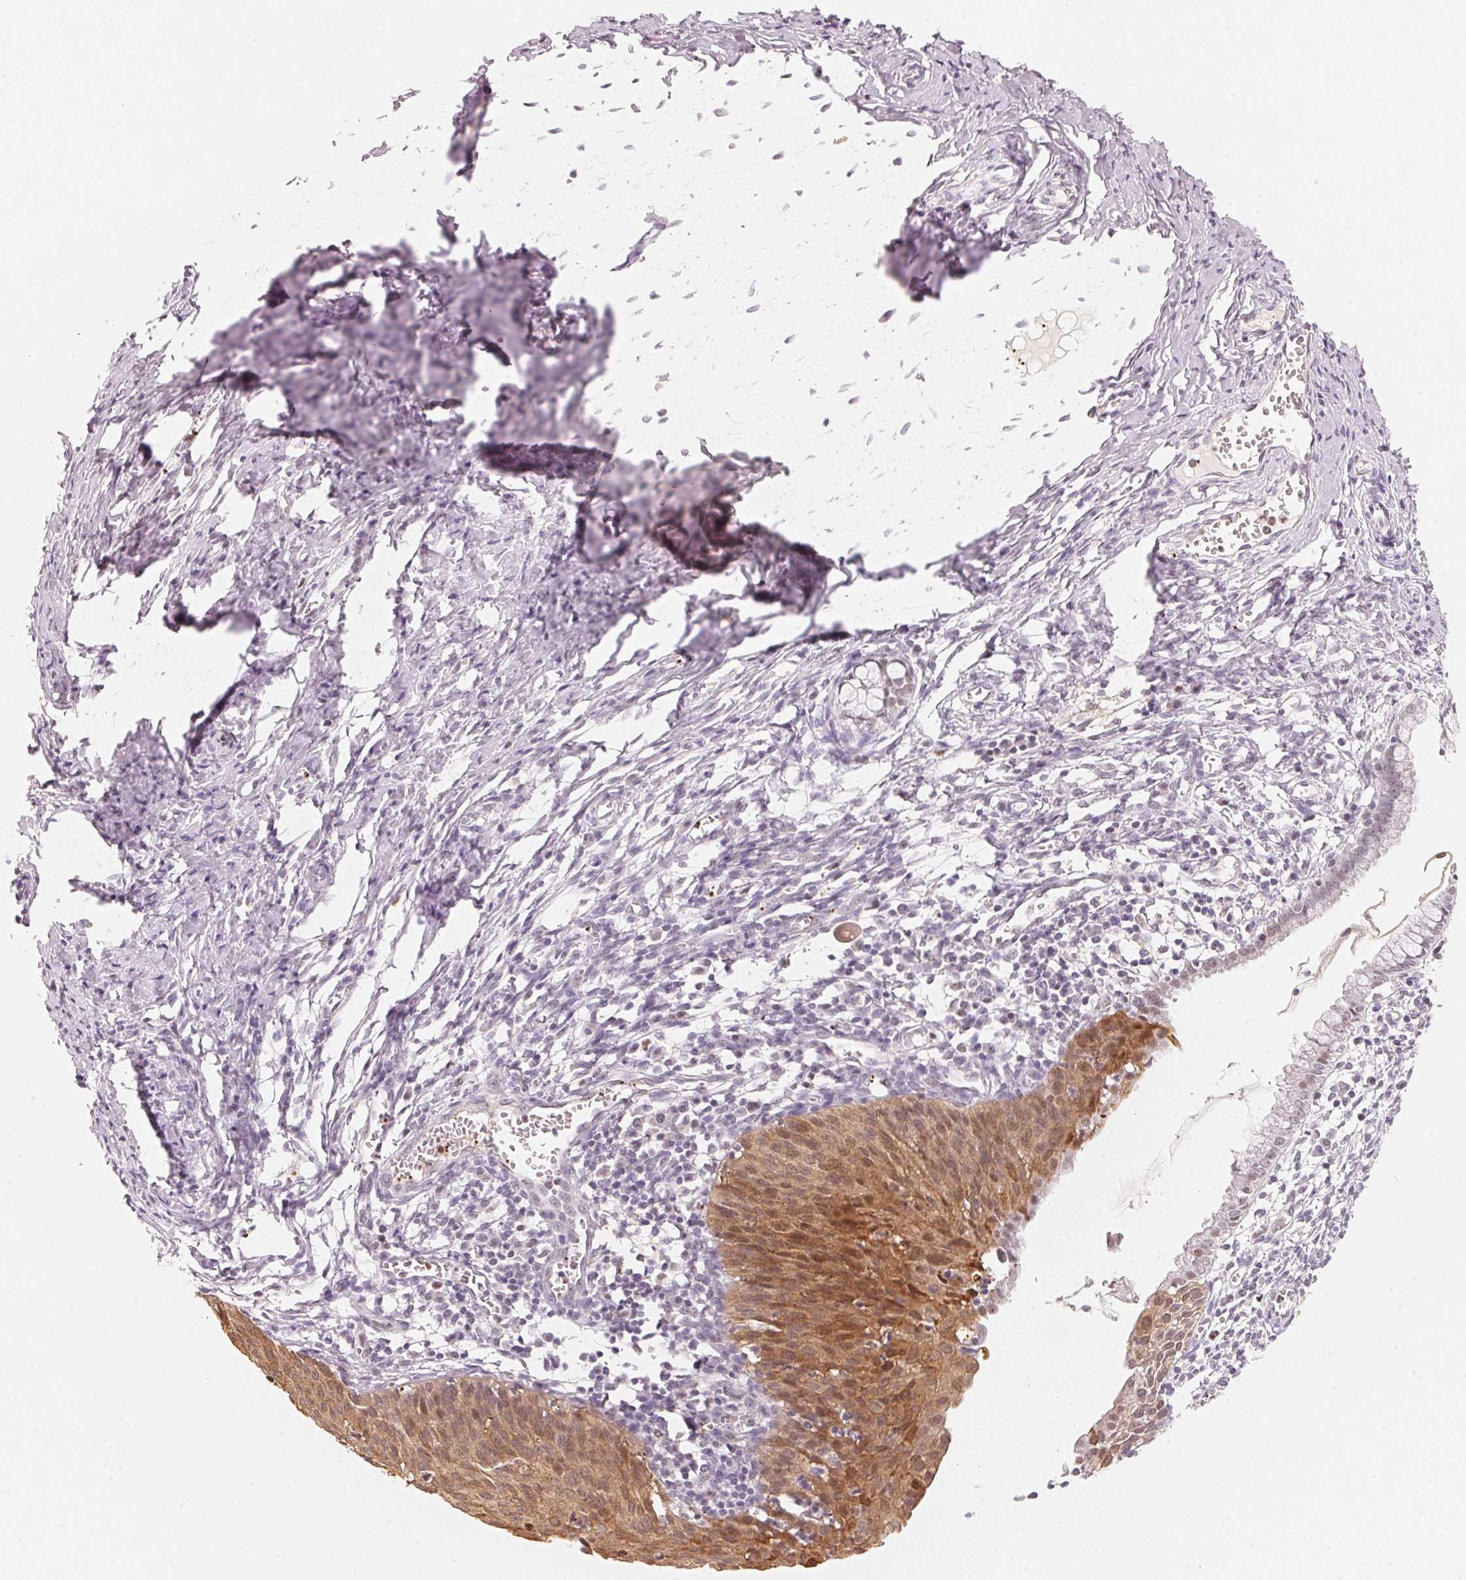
{"staining": {"intensity": "weak", "quantity": ">75%", "location": "cytoplasmic/membranous,nuclear"}, "tissue": "cervical cancer", "cell_type": "Tumor cells", "image_type": "cancer", "snomed": [{"axis": "morphology", "description": "Squamous cell carcinoma, NOS"}, {"axis": "topography", "description": "Cervix"}], "caption": "The image shows staining of squamous cell carcinoma (cervical), revealing weak cytoplasmic/membranous and nuclear protein staining (brown color) within tumor cells. (DAB (3,3'-diaminobenzidine) IHC with brightfield microscopy, high magnification).", "gene": "ARHGAP22", "patient": {"sex": "female", "age": 52}}